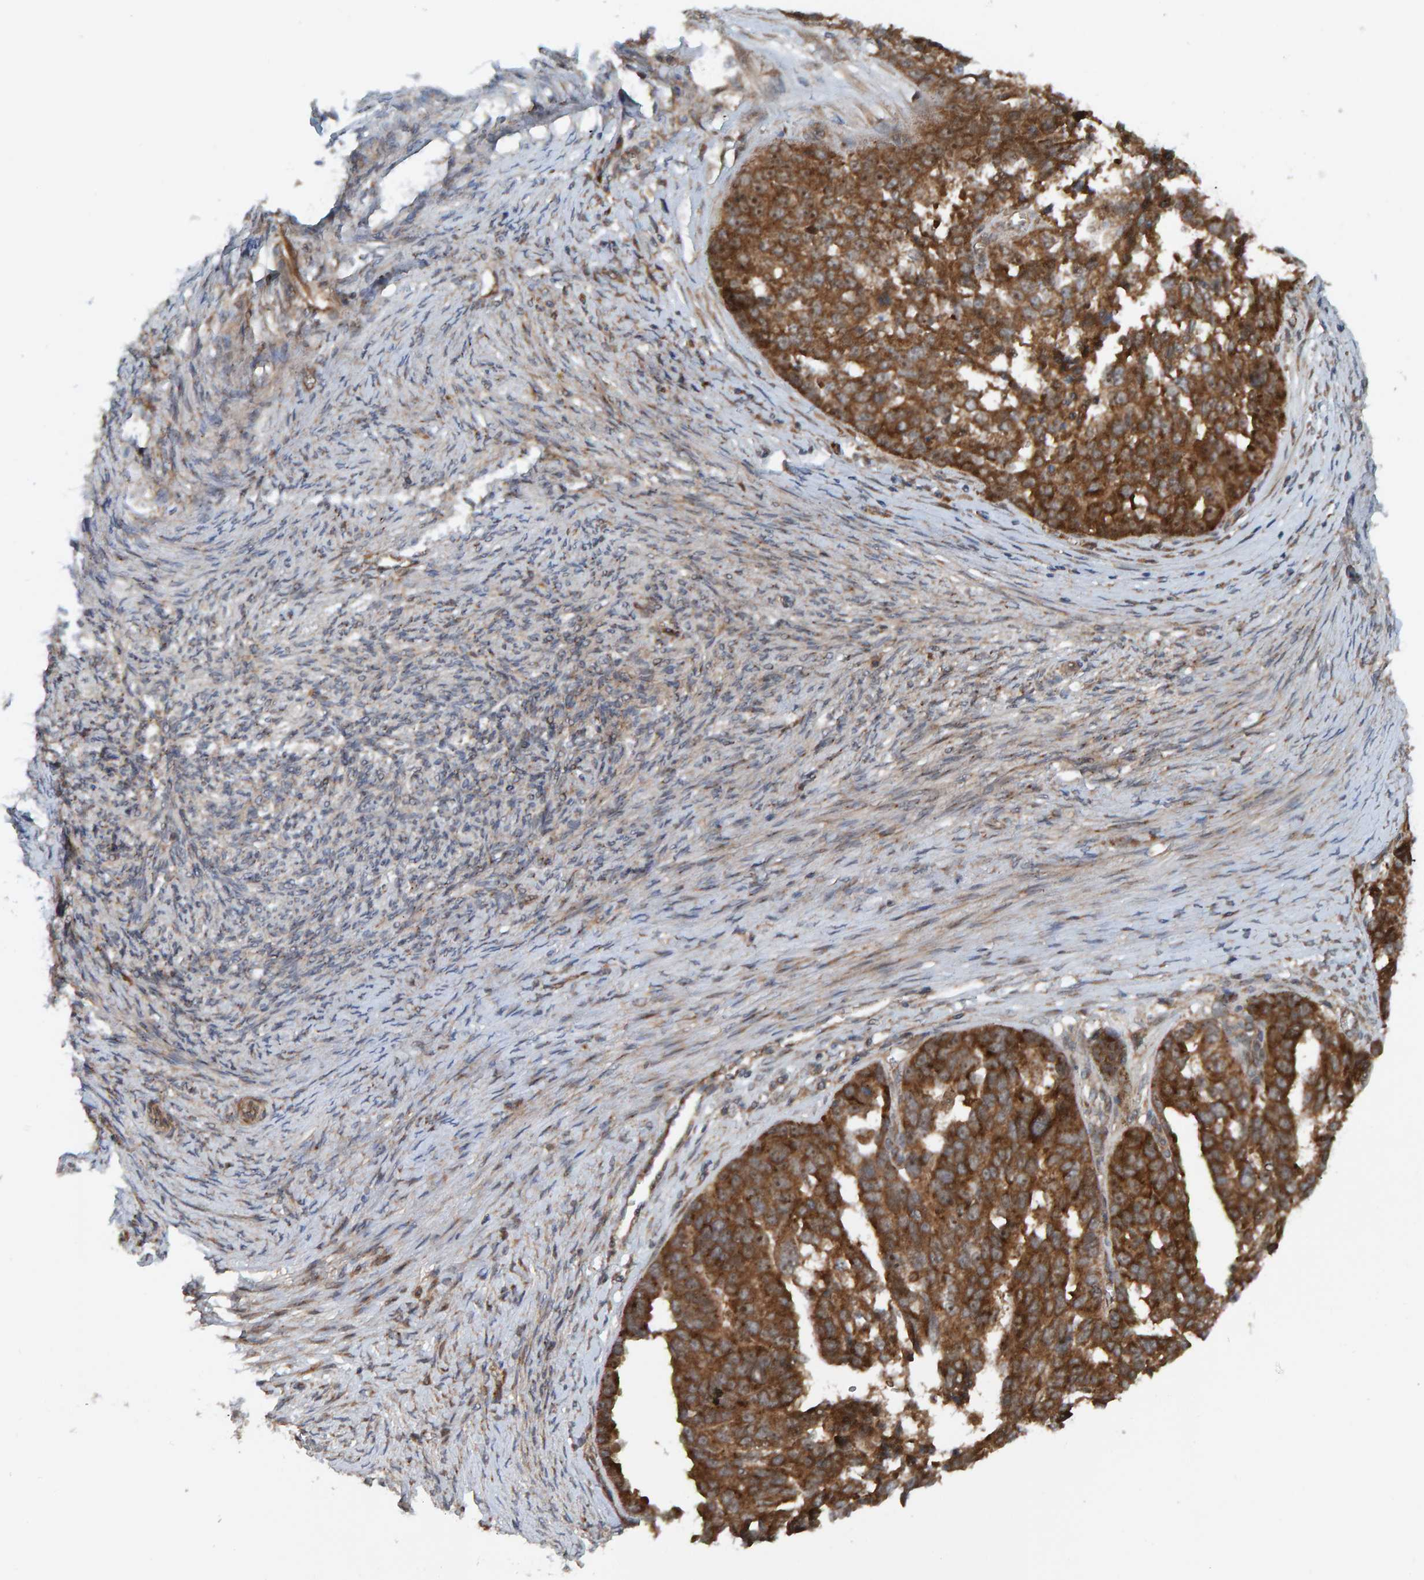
{"staining": {"intensity": "strong", "quantity": ">75%", "location": "cytoplasmic/membranous"}, "tissue": "ovarian cancer", "cell_type": "Tumor cells", "image_type": "cancer", "snomed": [{"axis": "morphology", "description": "Cystadenocarcinoma, serous, NOS"}, {"axis": "topography", "description": "Ovary"}], "caption": "Protein staining of ovarian cancer (serous cystadenocarcinoma) tissue reveals strong cytoplasmic/membranous staining in approximately >75% of tumor cells. (Brightfield microscopy of DAB IHC at high magnification).", "gene": "CUEDC1", "patient": {"sex": "female", "age": 44}}